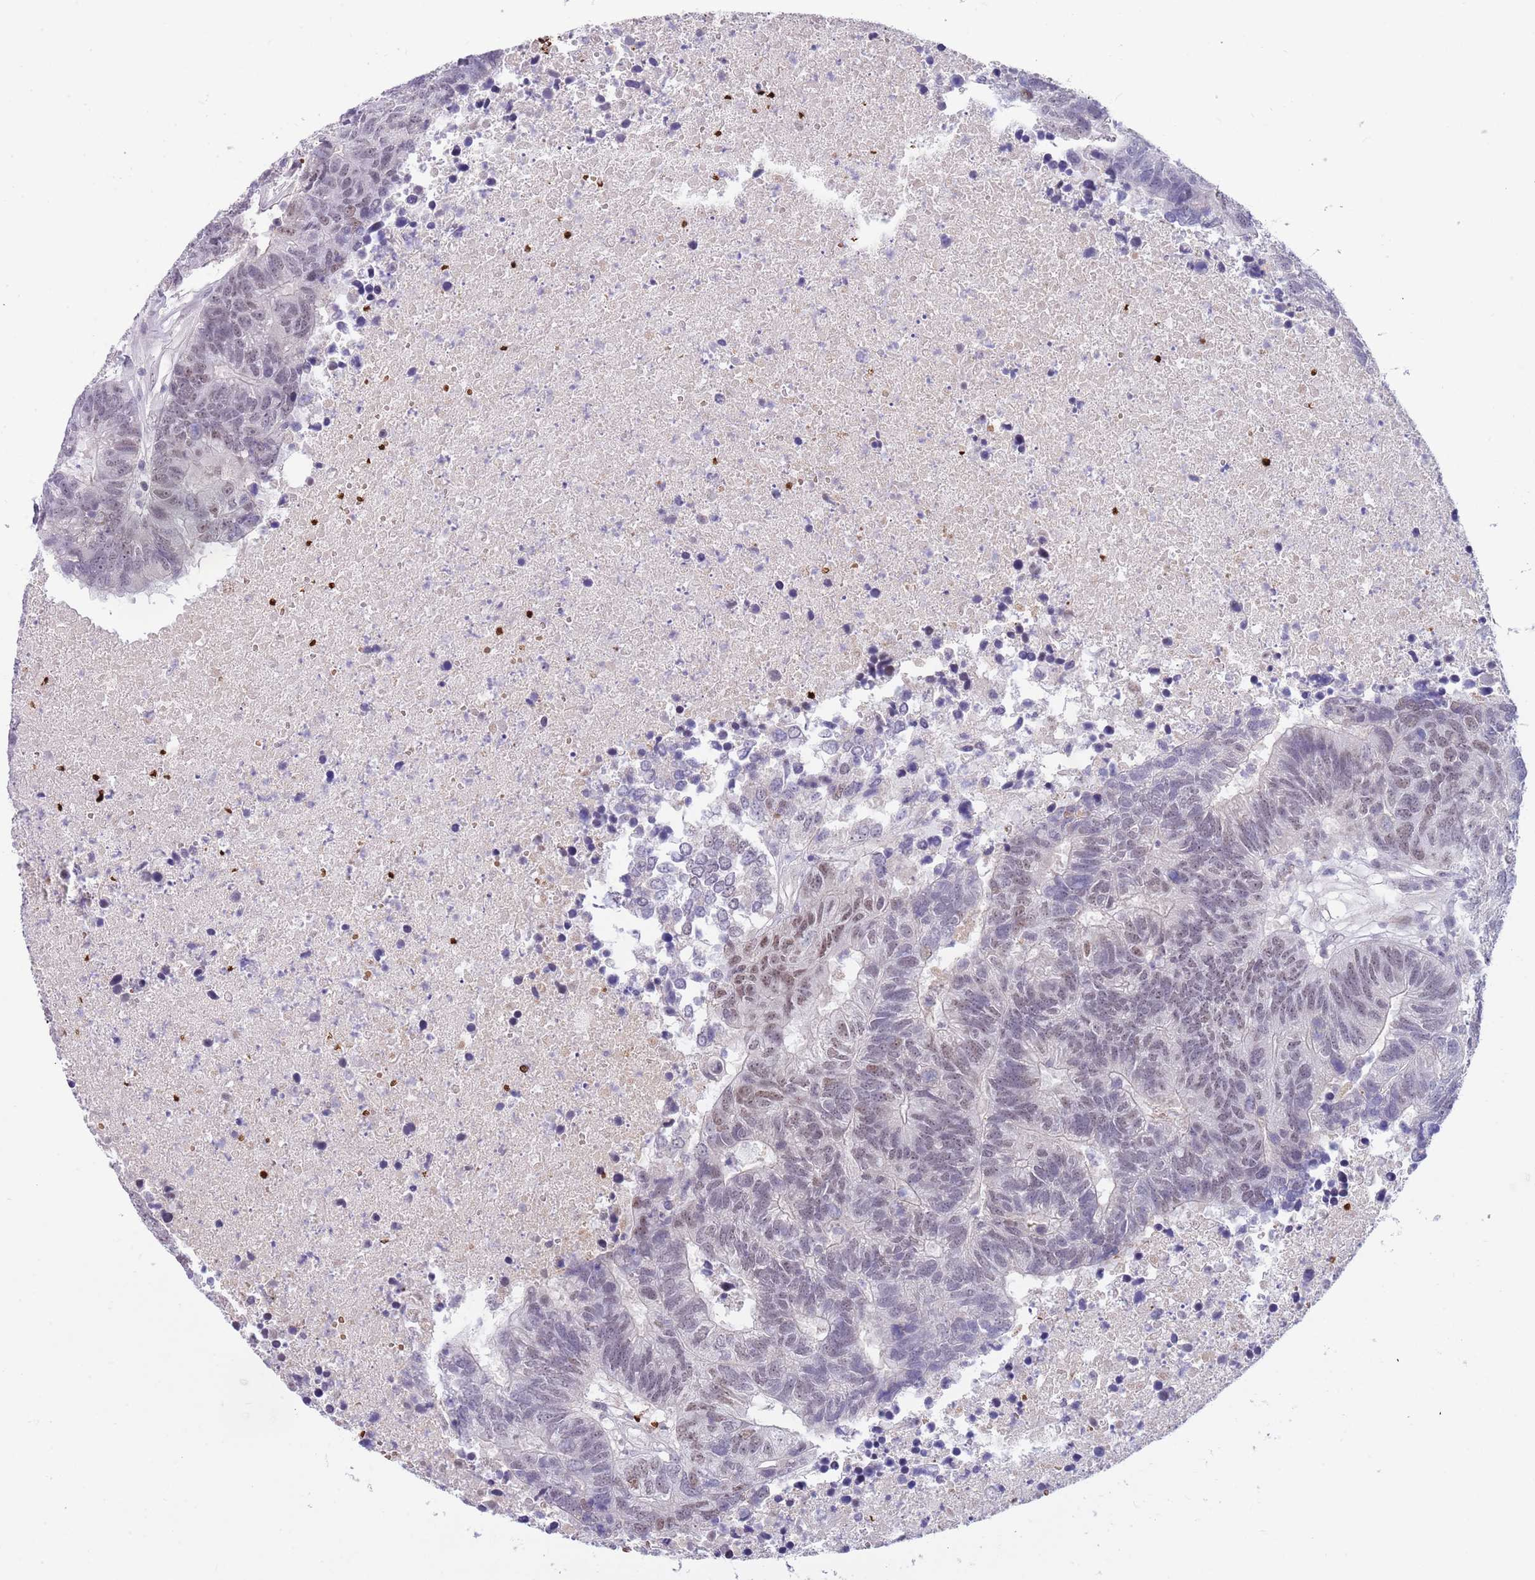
{"staining": {"intensity": "weak", "quantity": "25%-75%", "location": "nuclear"}, "tissue": "colorectal cancer", "cell_type": "Tumor cells", "image_type": "cancer", "snomed": [{"axis": "morphology", "description": "Adenocarcinoma, NOS"}, {"axis": "topography", "description": "Colon"}], "caption": "Colorectal adenocarcinoma stained for a protein reveals weak nuclear positivity in tumor cells. (Brightfield microscopy of DAB IHC at high magnification).", "gene": "LYPD6B", "patient": {"sex": "female", "age": 48}}